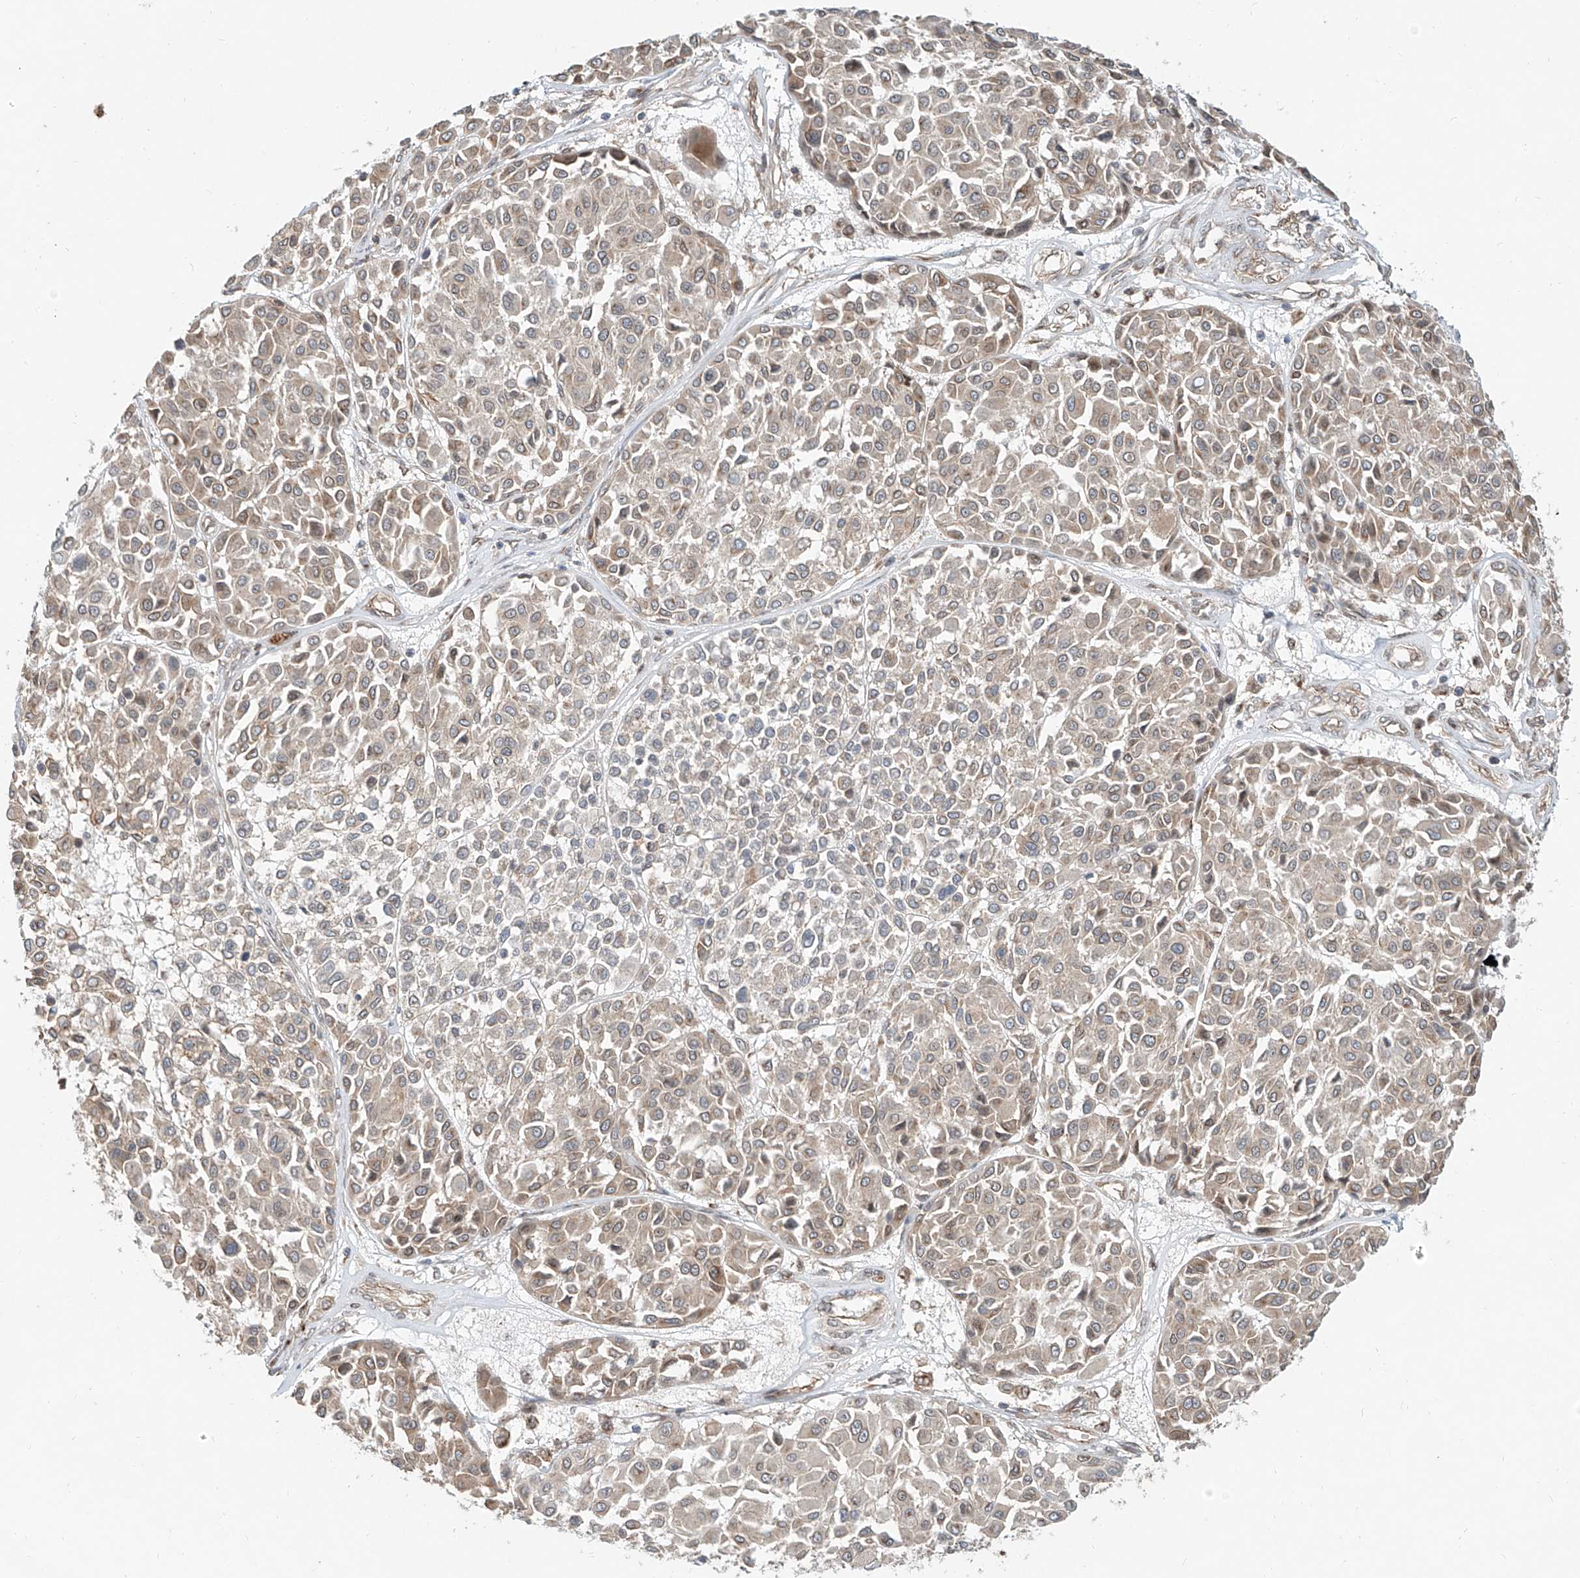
{"staining": {"intensity": "weak", "quantity": "25%-75%", "location": "cytoplasmic/membranous"}, "tissue": "melanoma", "cell_type": "Tumor cells", "image_type": "cancer", "snomed": [{"axis": "morphology", "description": "Malignant melanoma, Metastatic site"}, {"axis": "topography", "description": "Soft tissue"}], "caption": "Malignant melanoma (metastatic site) stained with DAB (3,3'-diaminobenzidine) immunohistochemistry shows low levels of weak cytoplasmic/membranous expression in about 25%-75% of tumor cells.", "gene": "CUX1", "patient": {"sex": "male", "age": 41}}